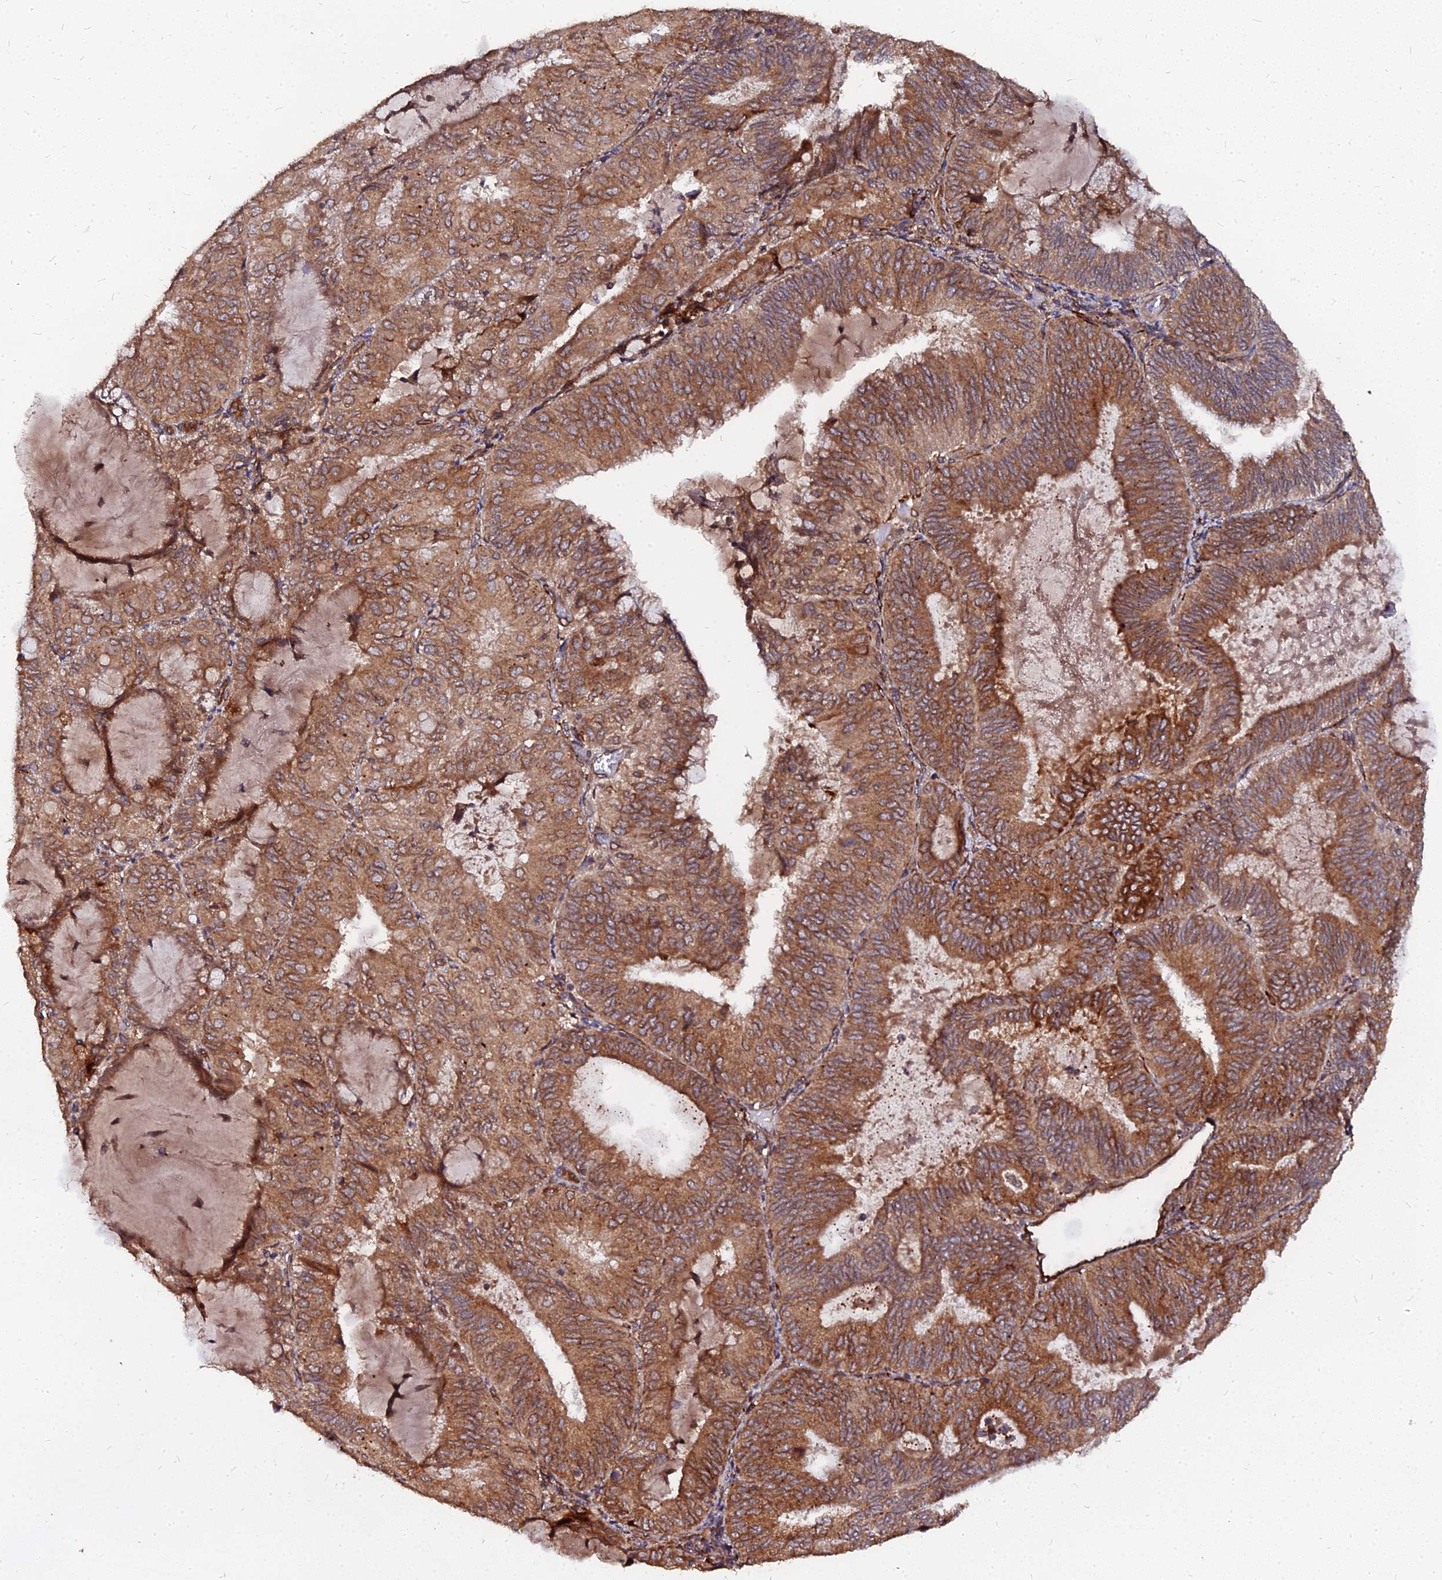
{"staining": {"intensity": "strong", "quantity": ">75%", "location": "cytoplasmic/membranous"}, "tissue": "endometrial cancer", "cell_type": "Tumor cells", "image_type": "cancer", "snomed": [{"axis": "morphology", "description": "Adenocarcinoma, NOS"}, {"axis": "topography", "description": "Endometrium"}], "caption": "Endometrial adenocarcinoma was stained to show a protein in brown. There is high levels of strong cytoplasmic/membranous positivity in about >75% of tumor cells.", "gene": "PDE4D", "patient": {"sex": "female", "age": 81}}